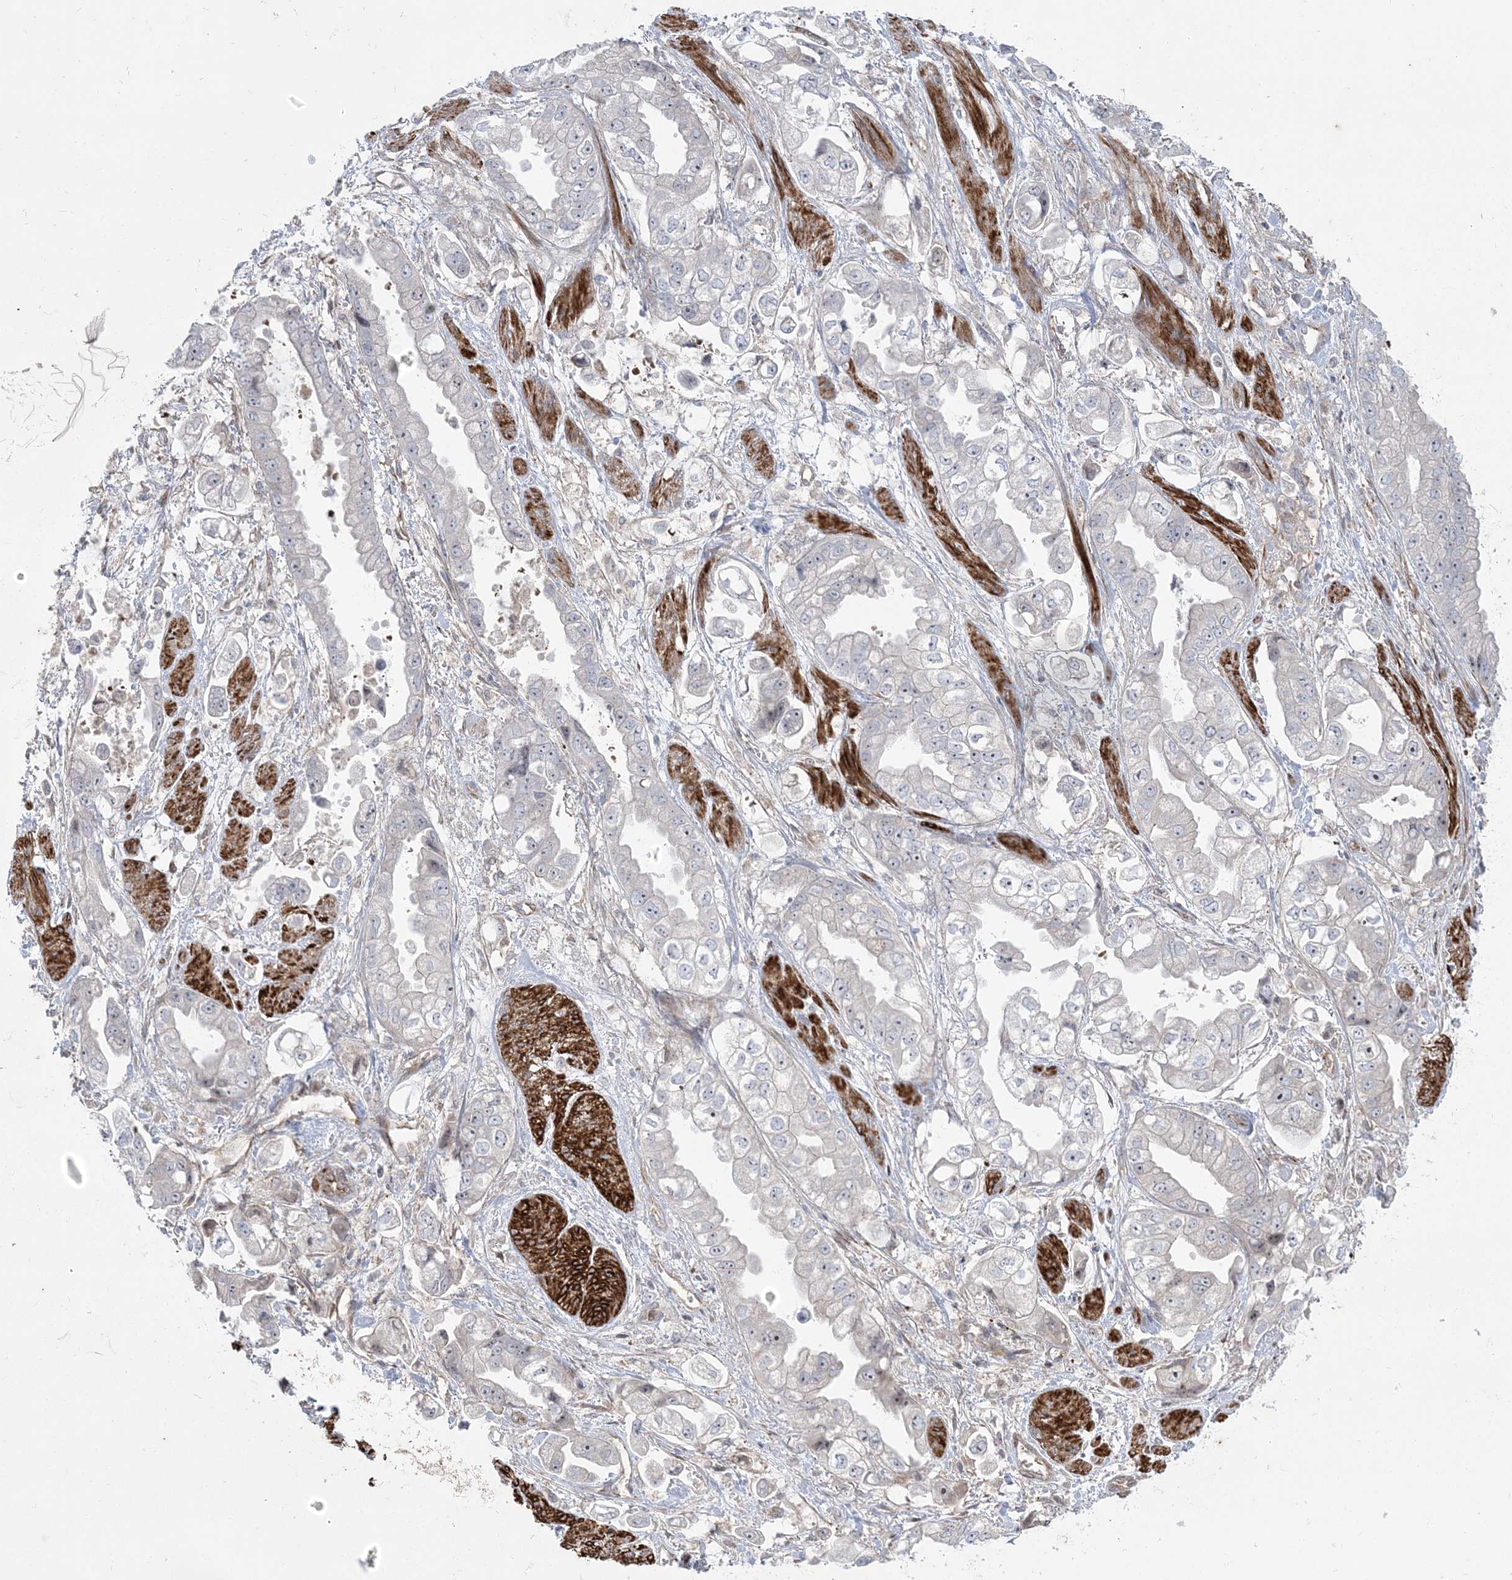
{"staining": {"intensity": "negative", "quantity": "none", "location": "none"}, "tissue": "stomach cancer", "cell_type": "Tumor cells", "image_type": "cancer", "snomed": [{"axis": "morphology", "description": "Adenocarcinoma, NOS"}, {"axis": "topography", "description": "Stomach"}], "caption": "Tumor cells show no significant protein expression in stomach adenocarcinoma.", "gene": "NUDT9", "patient": {"sex": "male", "age": 62}}